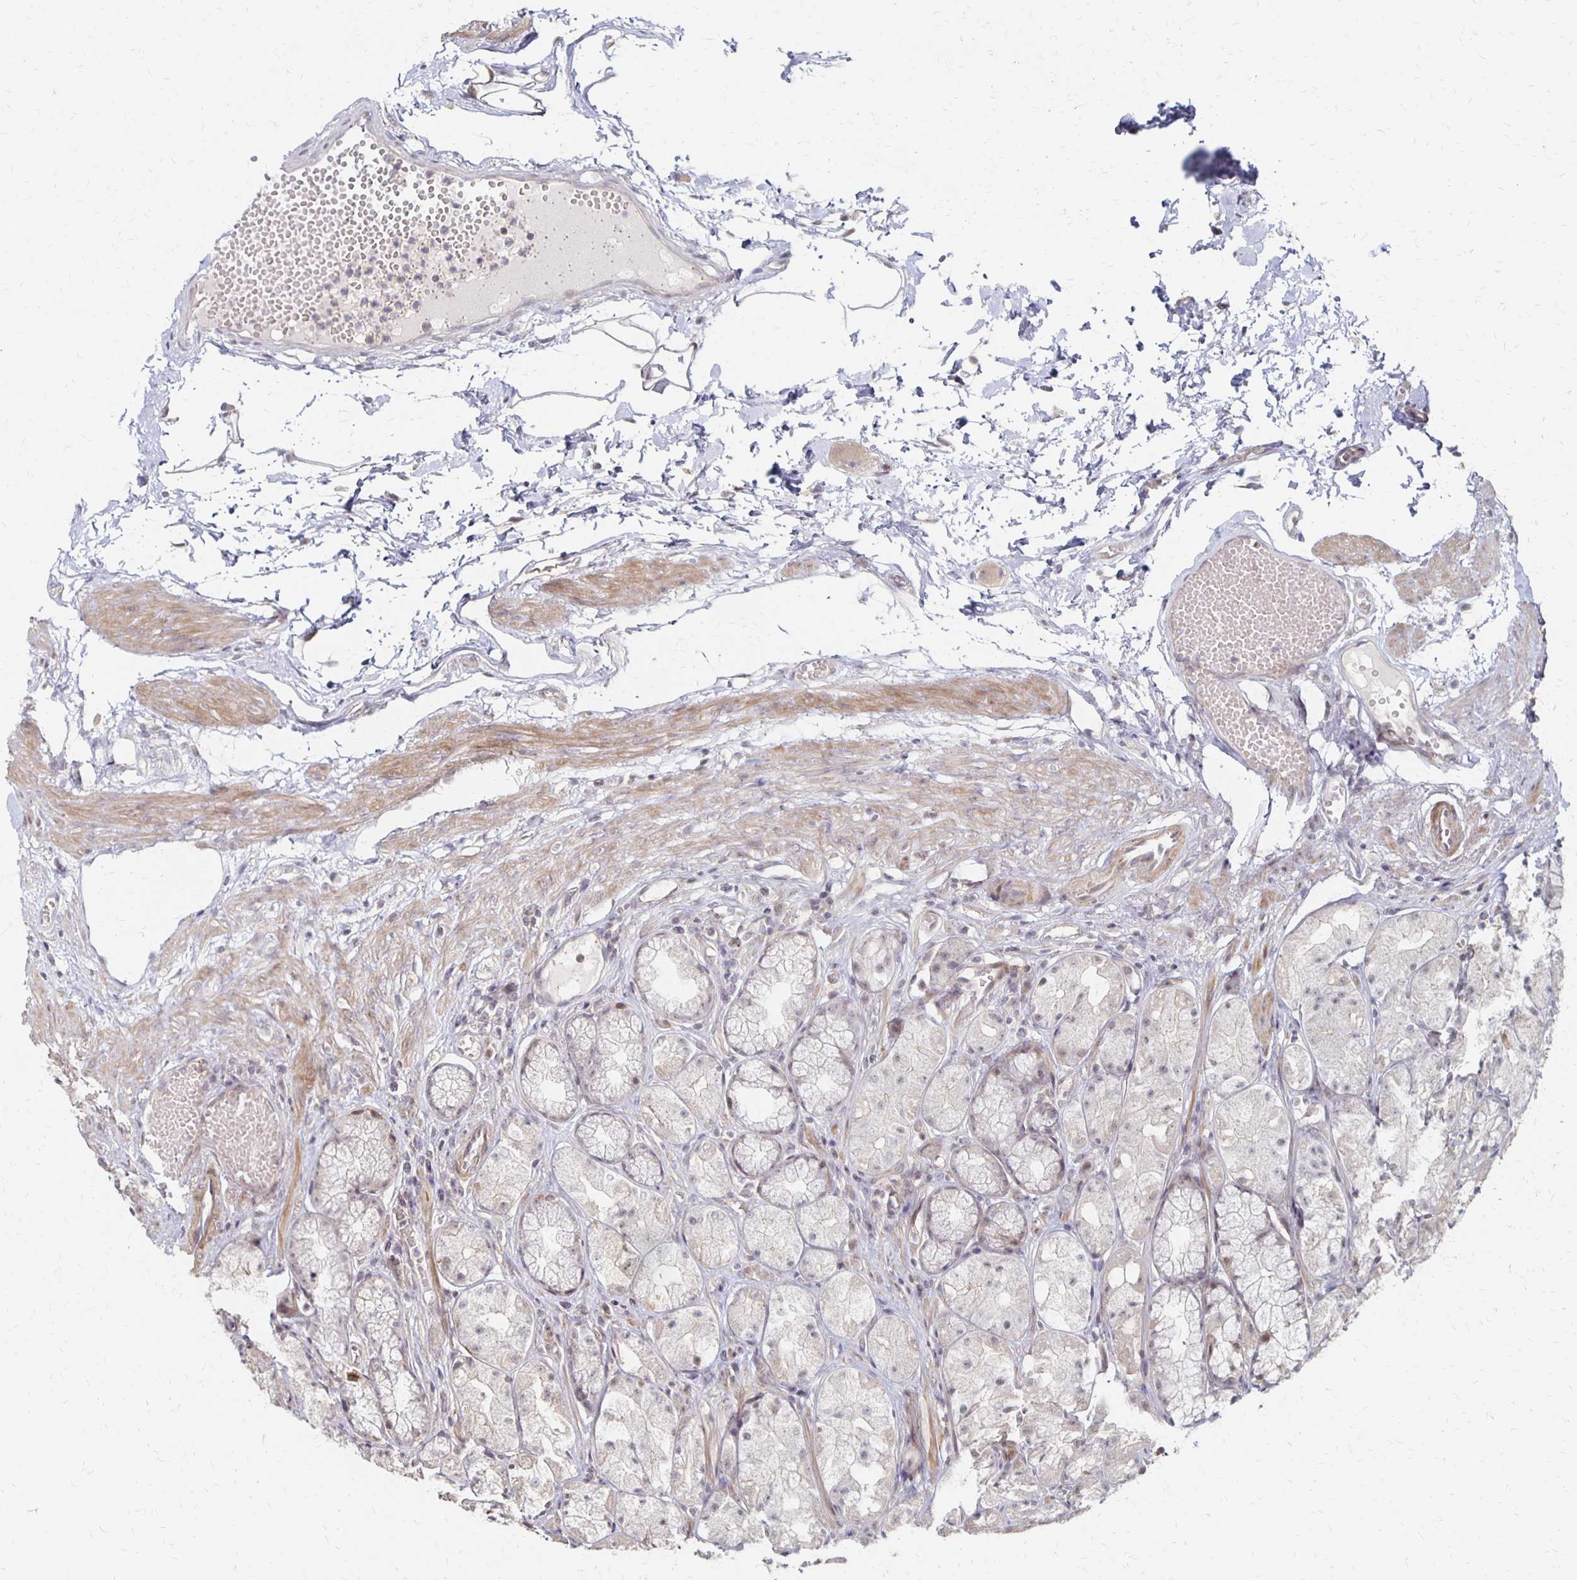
{"staining": {"intensity": "weak", "quantity": "25%-75%", "location": "cytoplasmic/membranous"}, "tissue": "stomach", "cell_type": "Glandular cells", "image_type": "normal", "snomed": [{"axis": "morphology", "description": "Normal tissue, NOS"}, {"axis": "topography", "description": "Stomach"}], "caption": "Immunohistochemistry image of unremarkable stomach stained for a protein (brown), which displays low levels of weak cytoplasmic/membranous staining in about 25%-75% of glandular cells.", "gene": "PRKCB", "patient": {"sex": "male", "age": 70}}